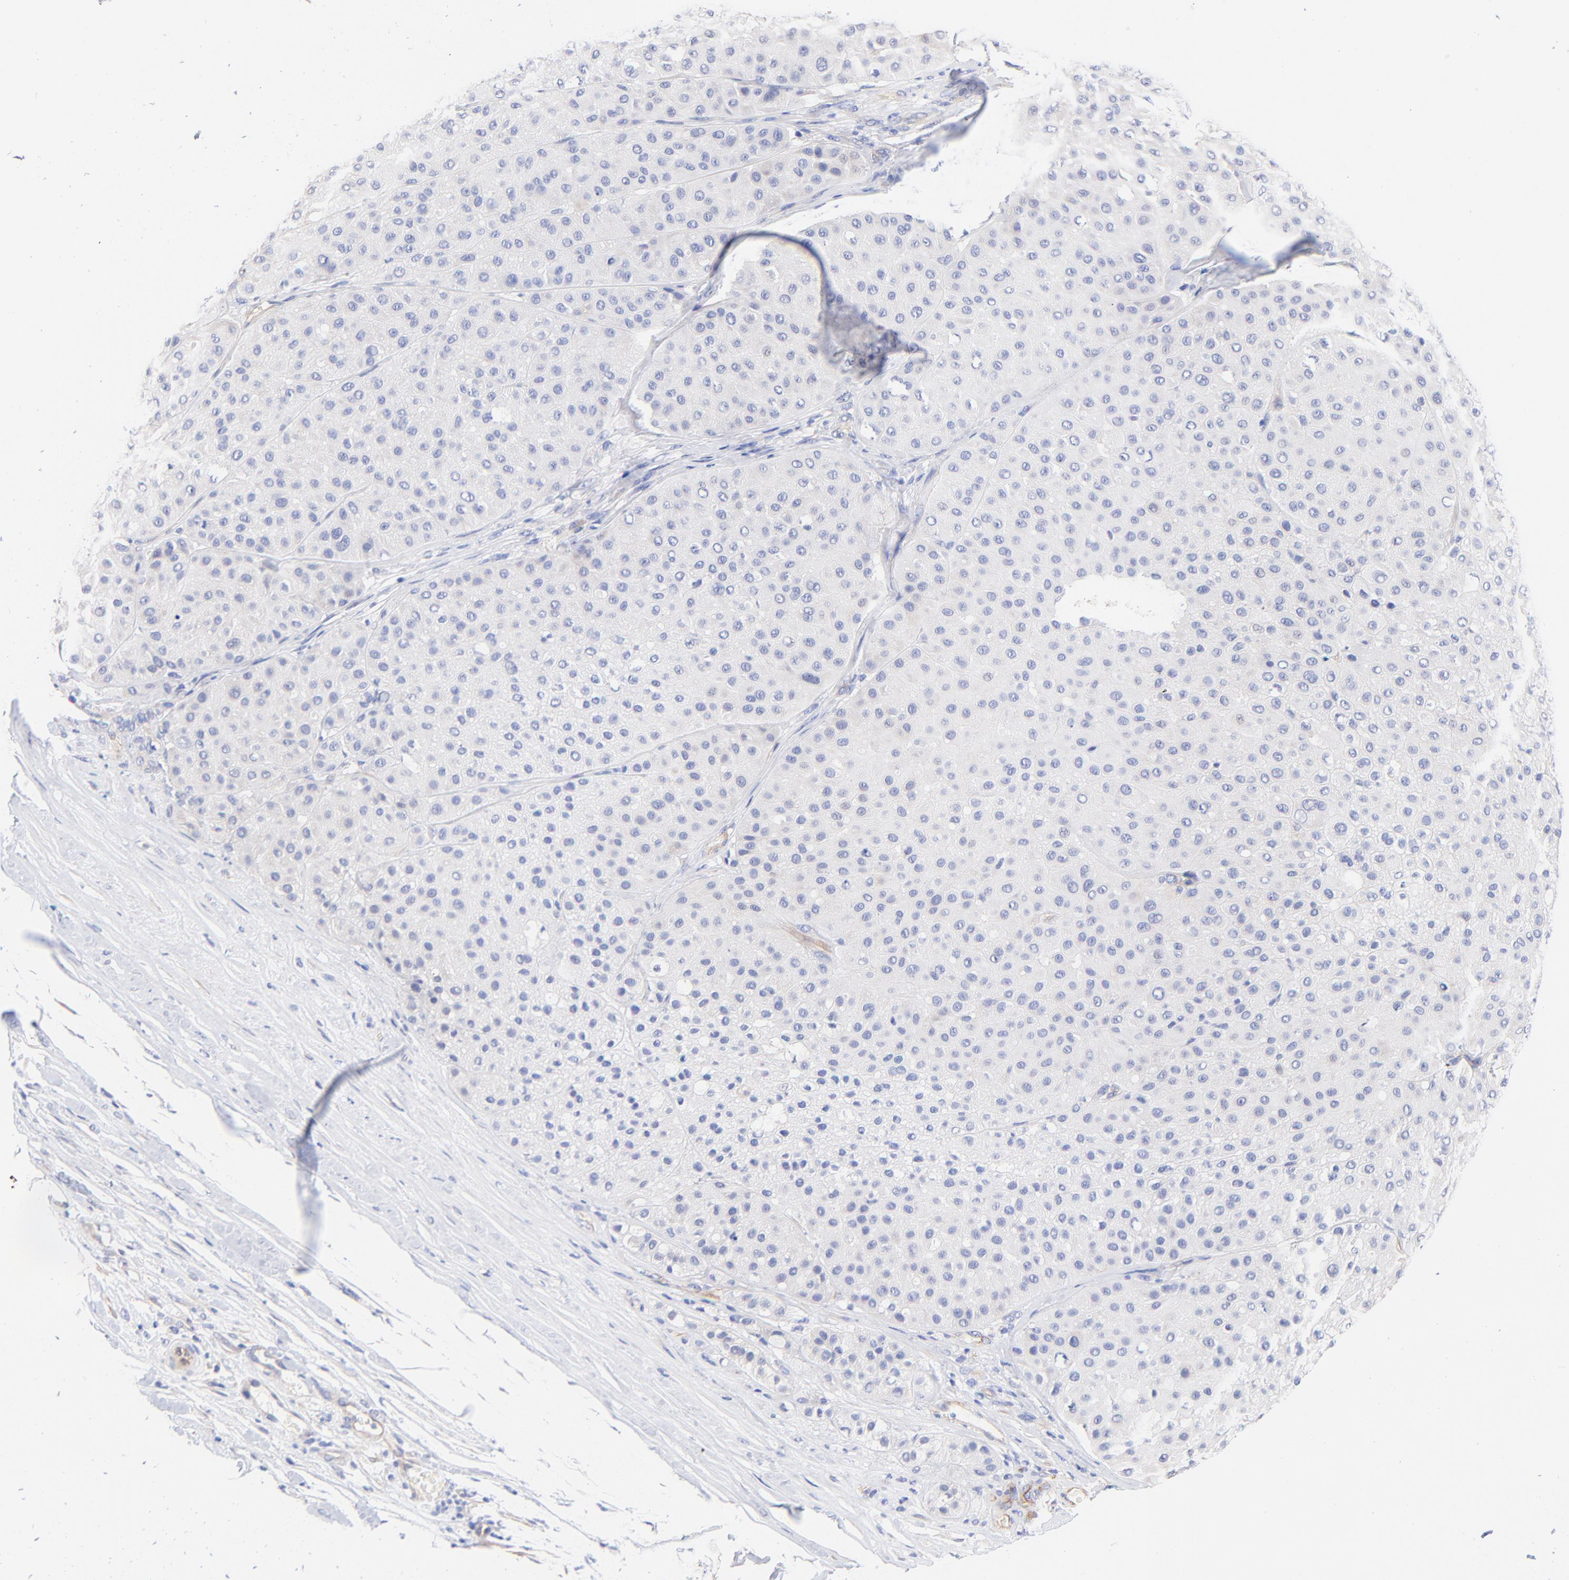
{"staining": {"intensity": "negative", "quantity": "none", "location": "none"}, "tissue": "melanoma", "cell_type": "Tumor cells", "image_type": "cancer", "snomed": [{"axis": "morphology", "description": "Normal tissue, NOS"}, {"axis": "morphology", "description": "Malignant melanoma, Metastatic site"}, {"axis": "topography", "description": "Skin"}], "caption": "An image of human melanoma is negative for staining in tumor cells.", "gene": "SLC44A2", "patient": {"sex": "male", "age": 41}}